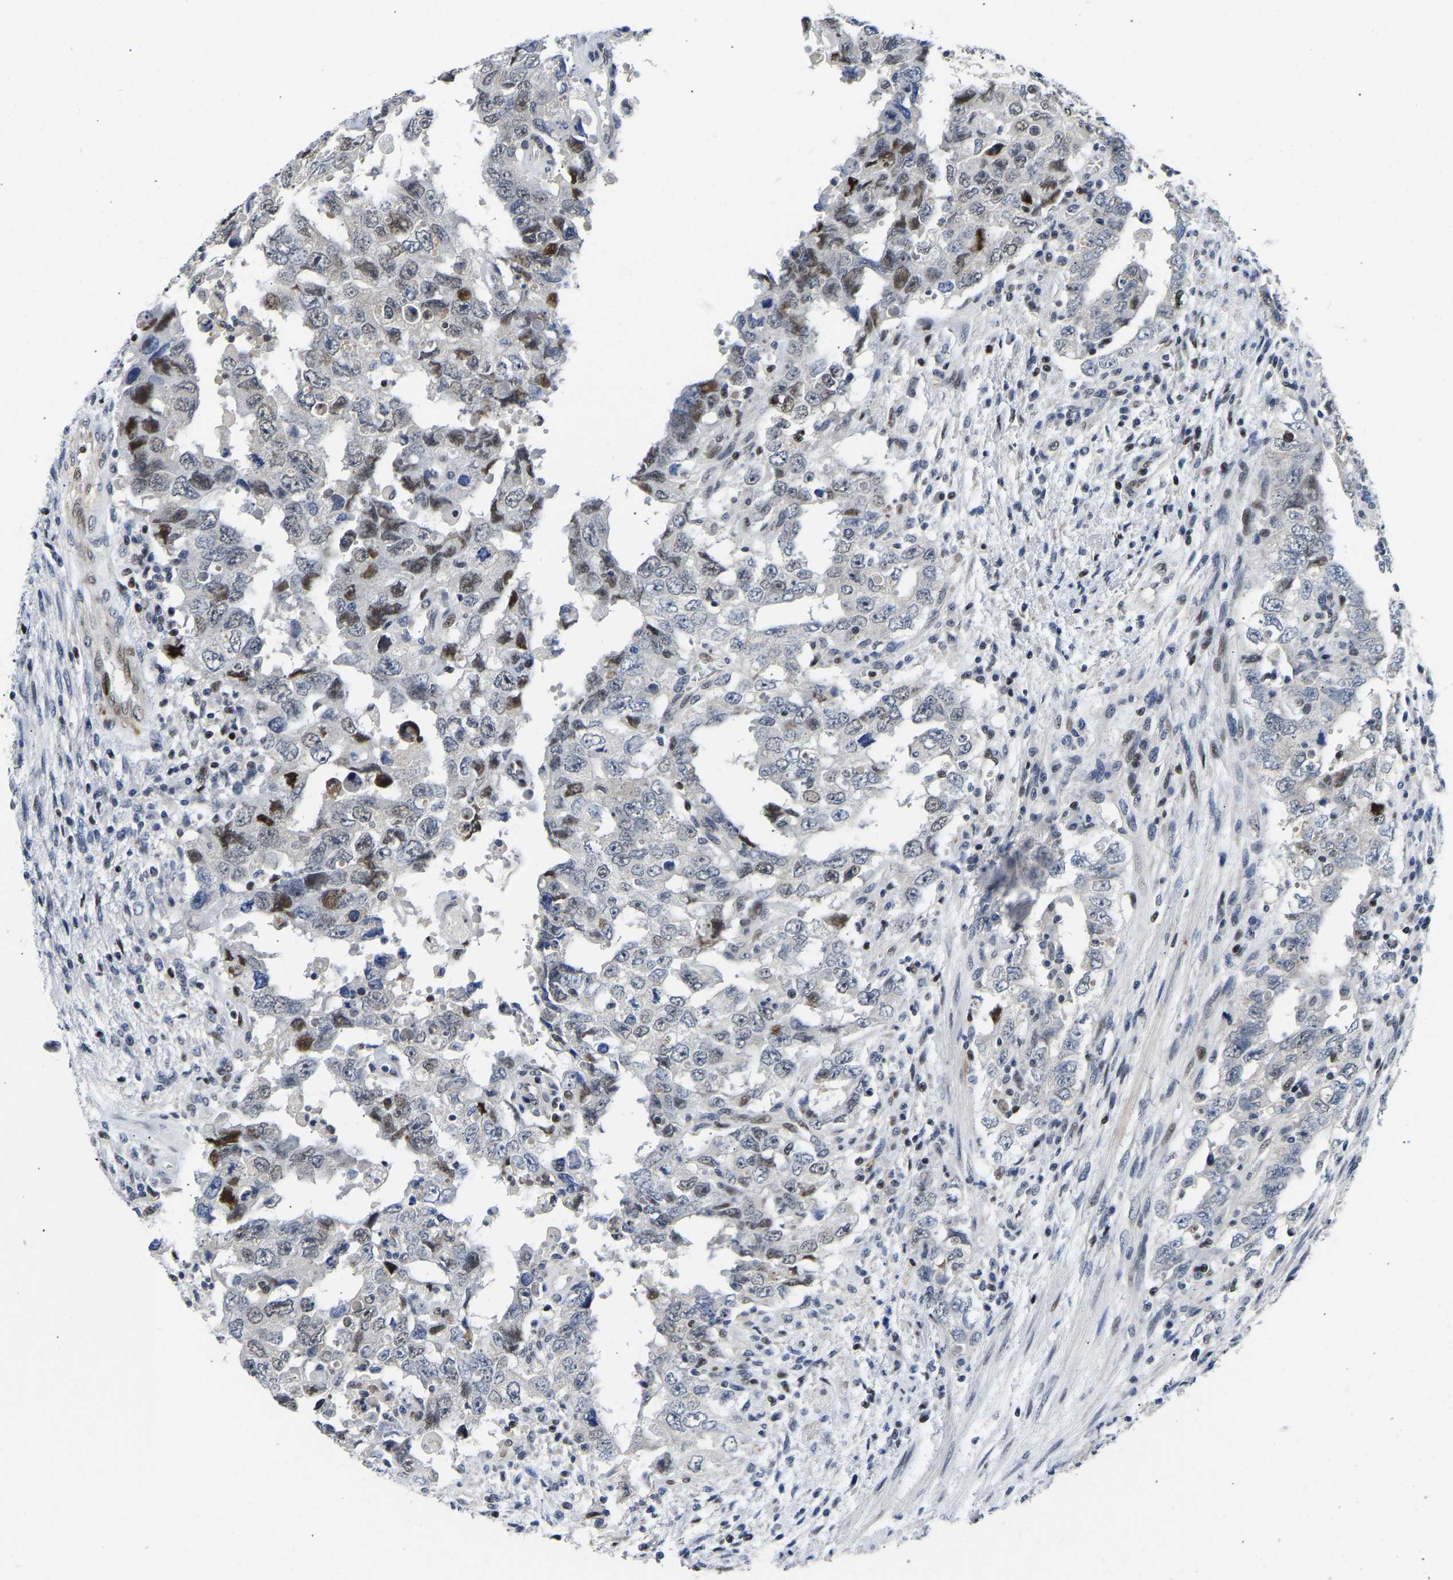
{"staining": {"intensity": "moderate", "quantity": "<25%", "location": "nuclear"}, "tissue": "testis cancer", "cell_type": "Tumor cells", "image_type": "cancer", "snomed": [{"axis": "morphology", "description": "Carcinoma, Embryonal, NOS"}, {"axis": "topography", "description": "Testis"}], "caption": "An image showing moderate nuclear staining in about <25% of tumor cells in testis cancer (embryonal carcinoma), as visualized by brown immunohistochemical staining.", "gene": "PTRHD1", "patient": {"sex": "male", "age": 26}}